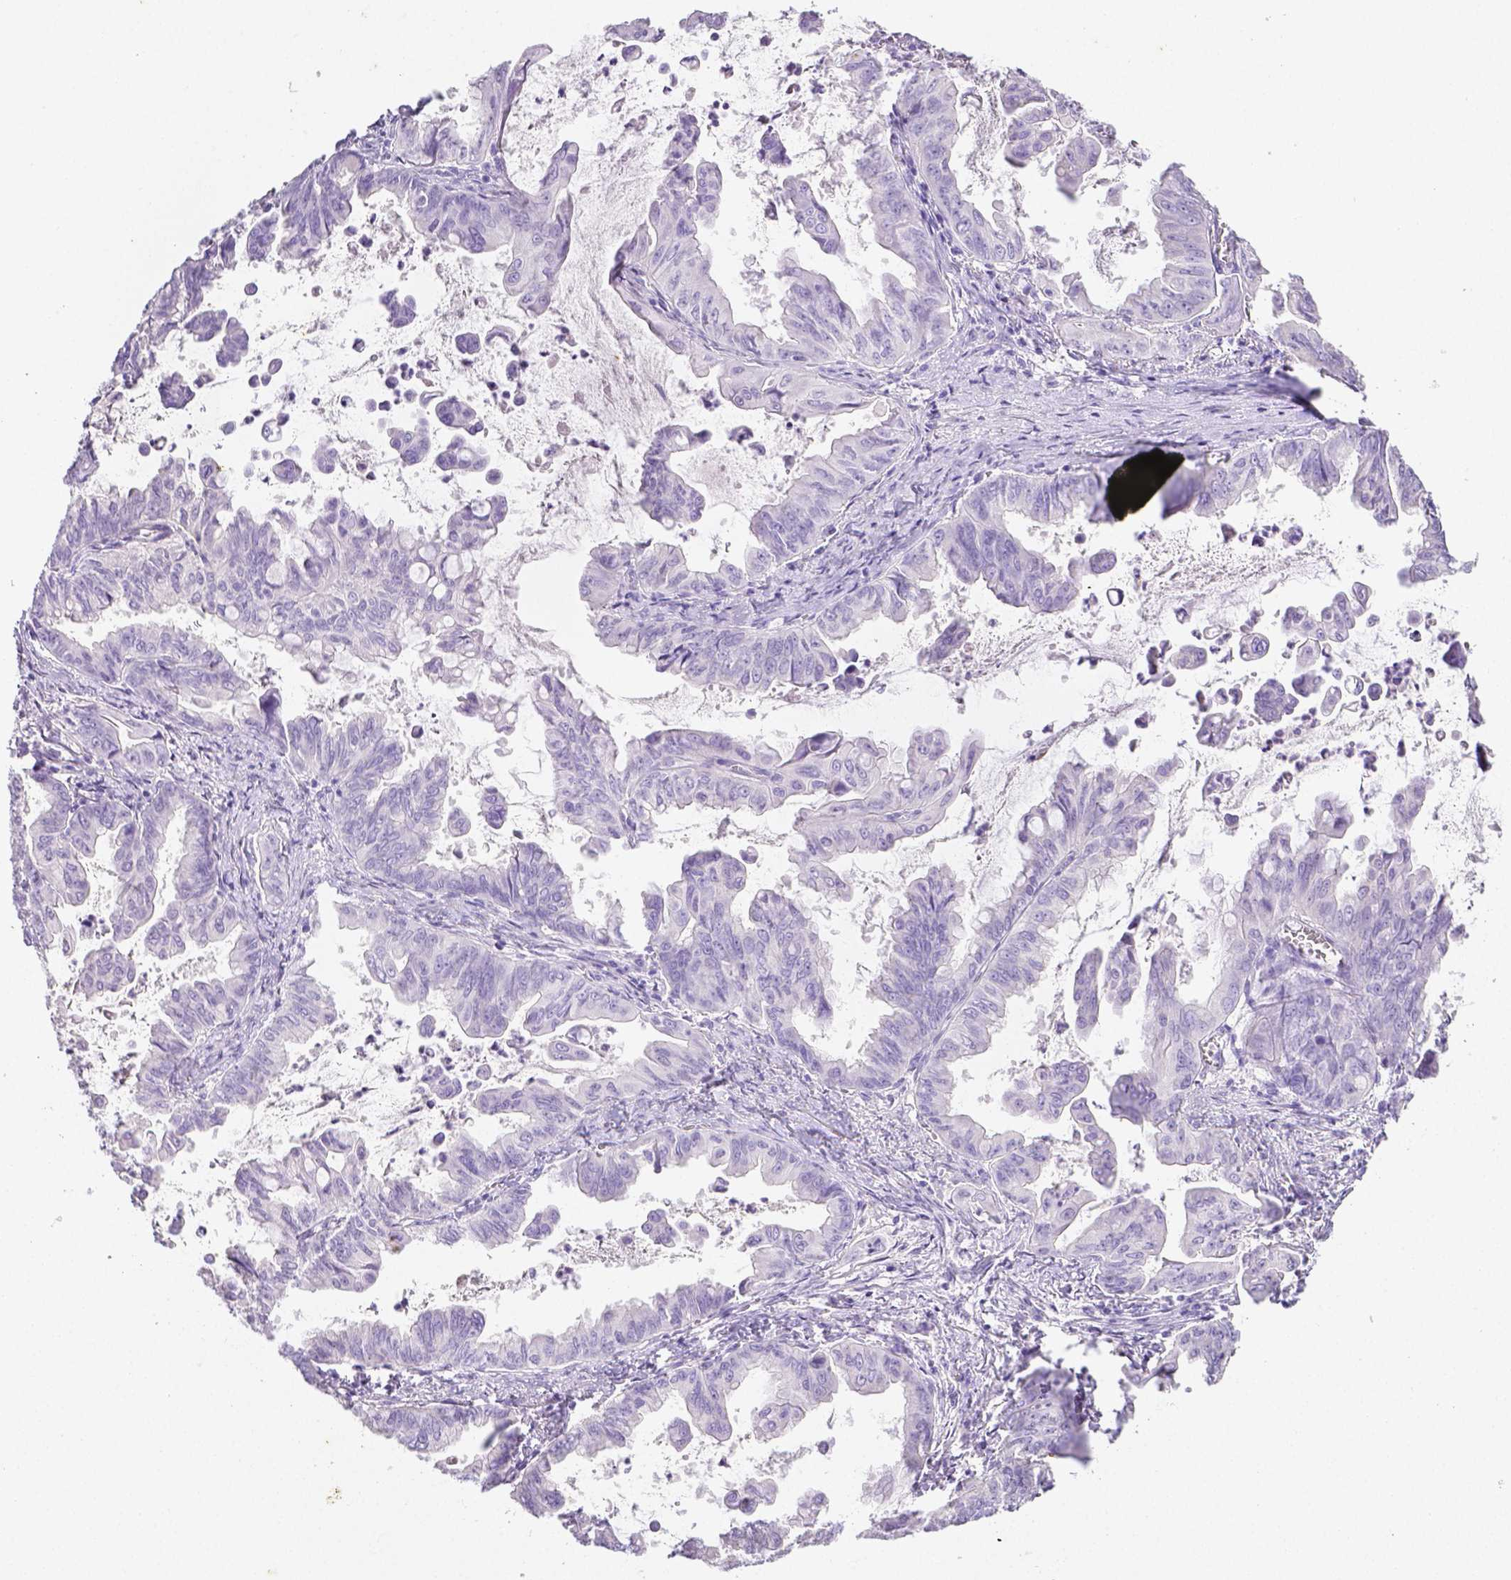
{"staining": {"intensity": "negative", "quantity": "none", "location": "none"}, "tissue": "stomach cancer", "cell_type": "Tumor cells", "image_type": "cancer", "snomed": [{"axis": "morphology", "description": "Adenocarcinoma, NOS"}, {"axis": "topography", "description": "Stomach, upper"}], "caption": "The histopathology image reveals no significant staining in tumor cells of stomach cancer (adenocarcinoma).", "gene": "ARHGAP36", "patient": {"sex": "male", "age": 80}}